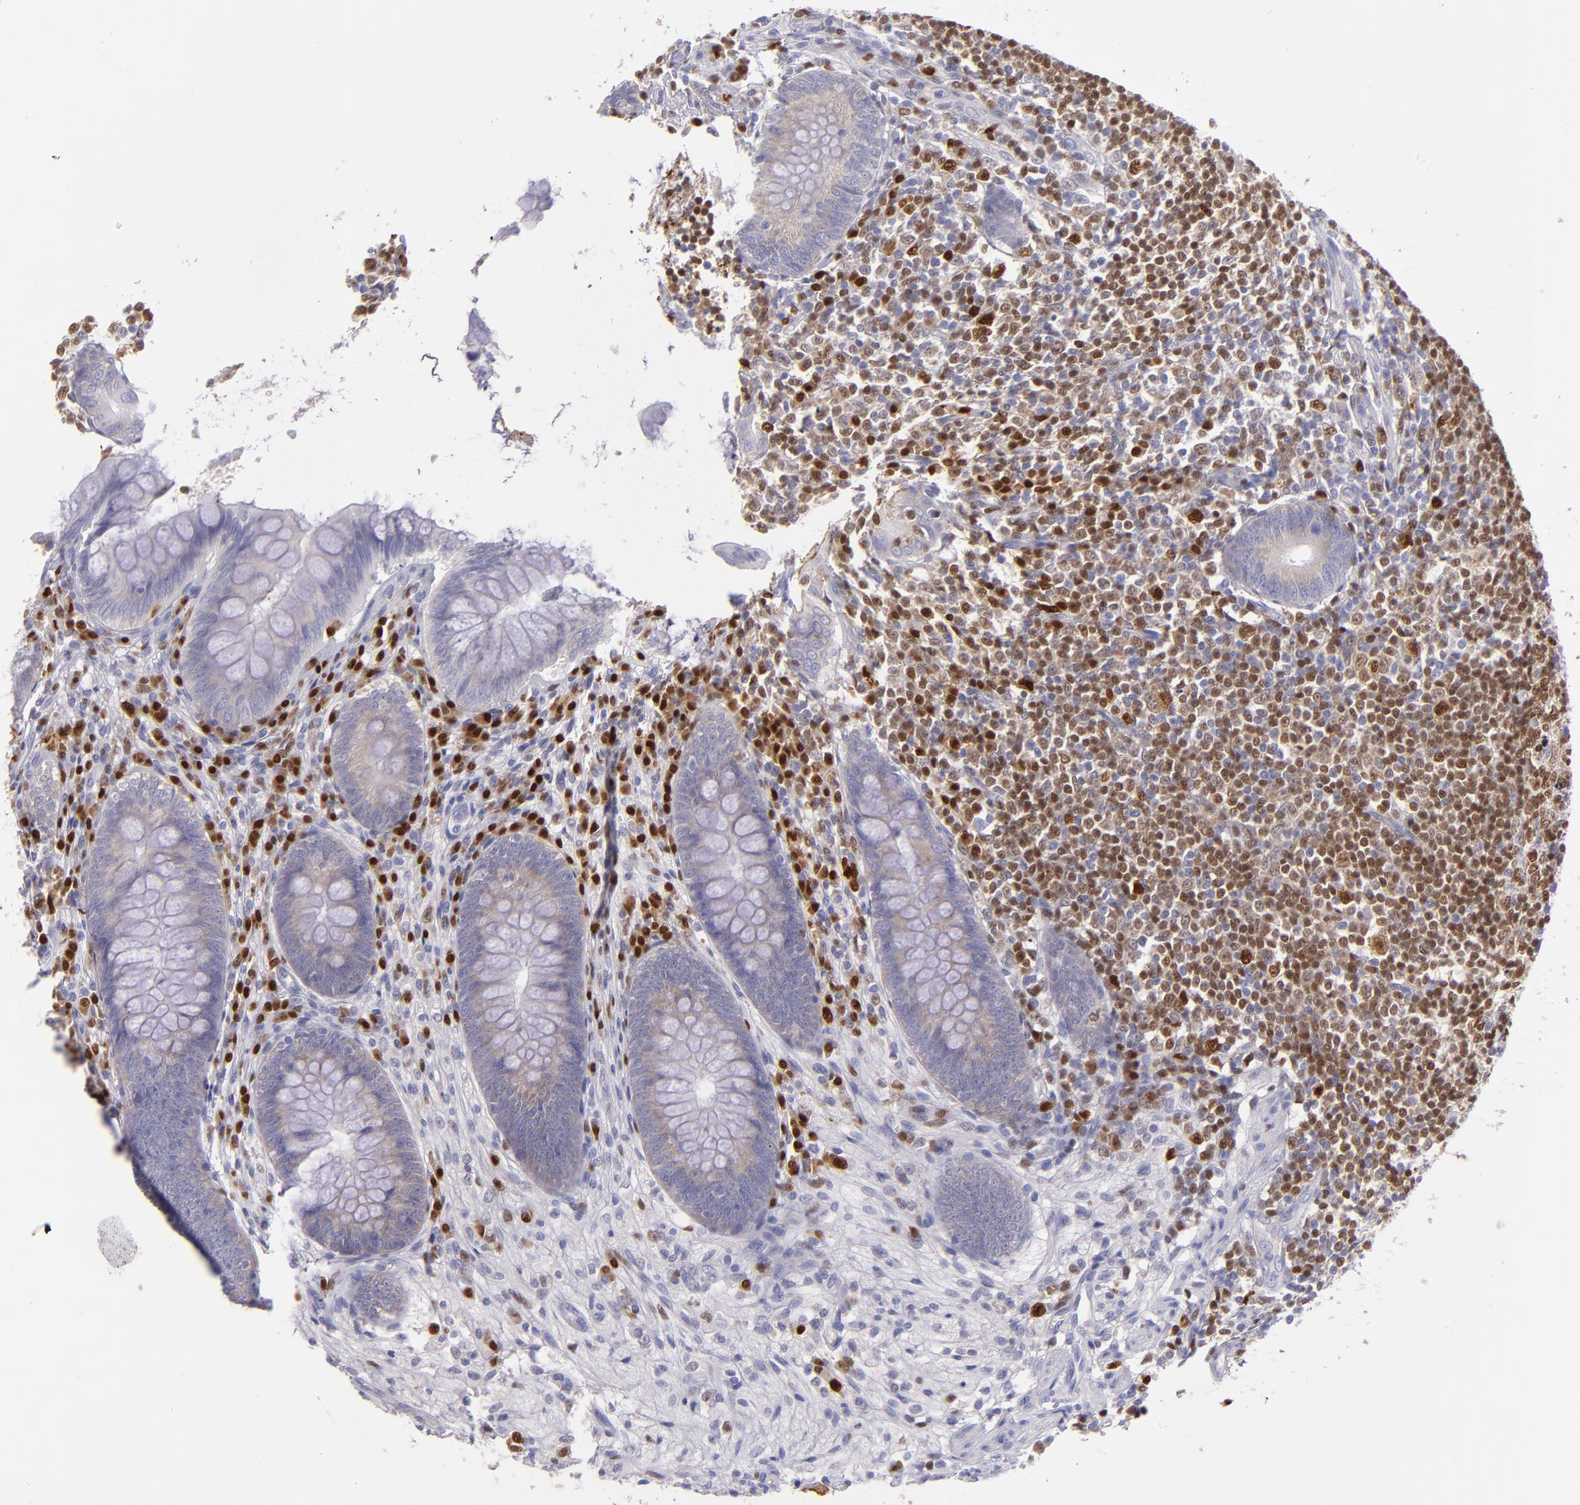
{"staining": {"intensity": "weak", "quantity": ">75%", "location": "cytoplasmic/membranous"}, "tissue": "appendix", "cell_type": "Glandular cells", "image_type": "normal", "snomed": [{"axis": "morphology", "description": "Normal tissue, NOS"}, {"axis": "topography", "description": "Appendix"}], "caption": "High-power microscopy captured an immunohistochemistry photomicrograph of unremarkable appendix, revealing weak cytoplasmic/membranous staining in approximately >75% of glandular cells. Using DAB (3,3'-diaminobenzidine) (brown) and hematoxylin (blue) stains, captured at high magnification using brightfield microscopy.", "gene": "IRF8", "patient": {"sex": "female", "age": 66}}